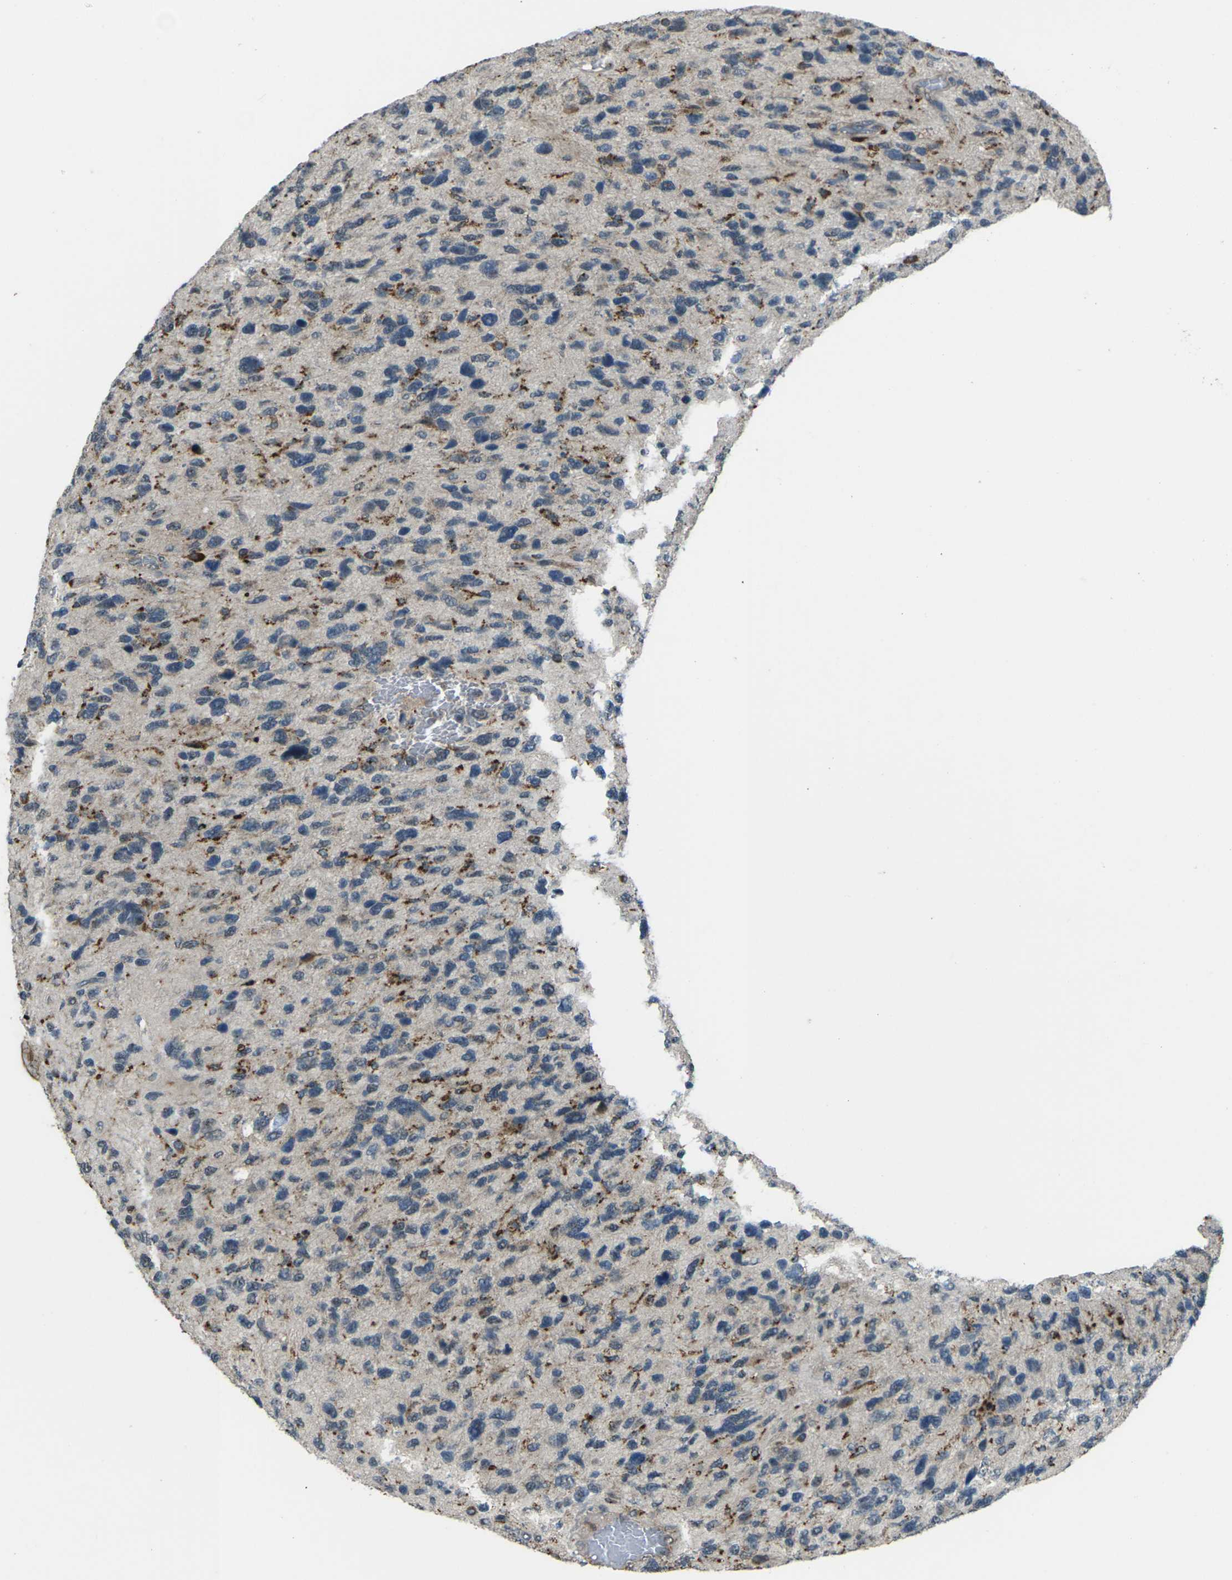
{"staining": {"intensity": "moderate", "quantity": "25%-75%", "location": "cytoplasmic/membranous"}, "tissue": "glioma", "cell_type": "Tumor cells", "image_type": "cancer", "snomed": [{"axis": "morphology", "description": "Glioma, malignant, High grade"}, {"axis": "topography", "description": "Brain"}], "caption": "Glioma stained with a protein marker displays moderate staining in tumor cells.", "gene": "SLC31A2", "patient": {"sex": "female", "age": 58}}